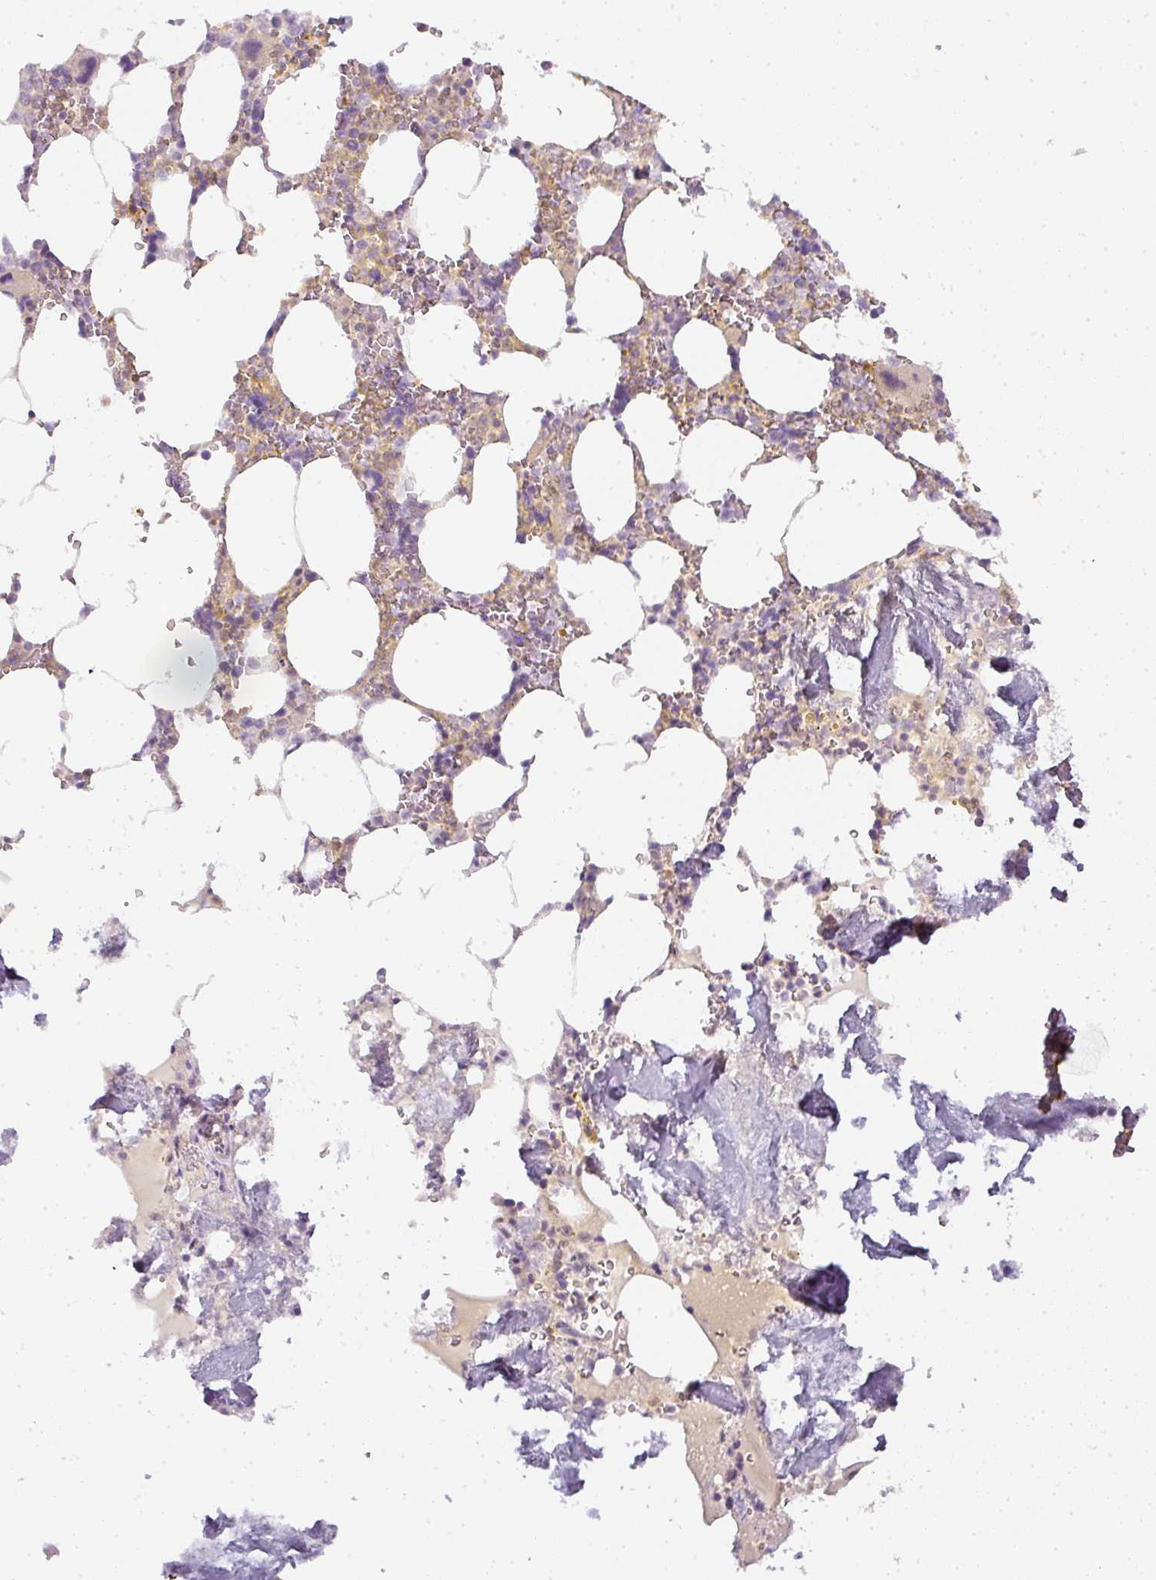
{"staining": {"intensity": "negative", "quantity": "none", "location": "none"}, "tissue": "bone marrow", "cell_type": "Hematopoietic cells", "image_type": "normal", "snomed": [{"axis": "morphology", "description": "Normal tissue, NOS"}, {"axis": "topography", "description": "Bone marrow"}], "caption": "This is a histopathology image of IHC staining of unremarkable bone marrow, which shows no staining in hematopoietic cells.", "gene": "TMEM42", "patient": {"sex": "male", "age": 64}}